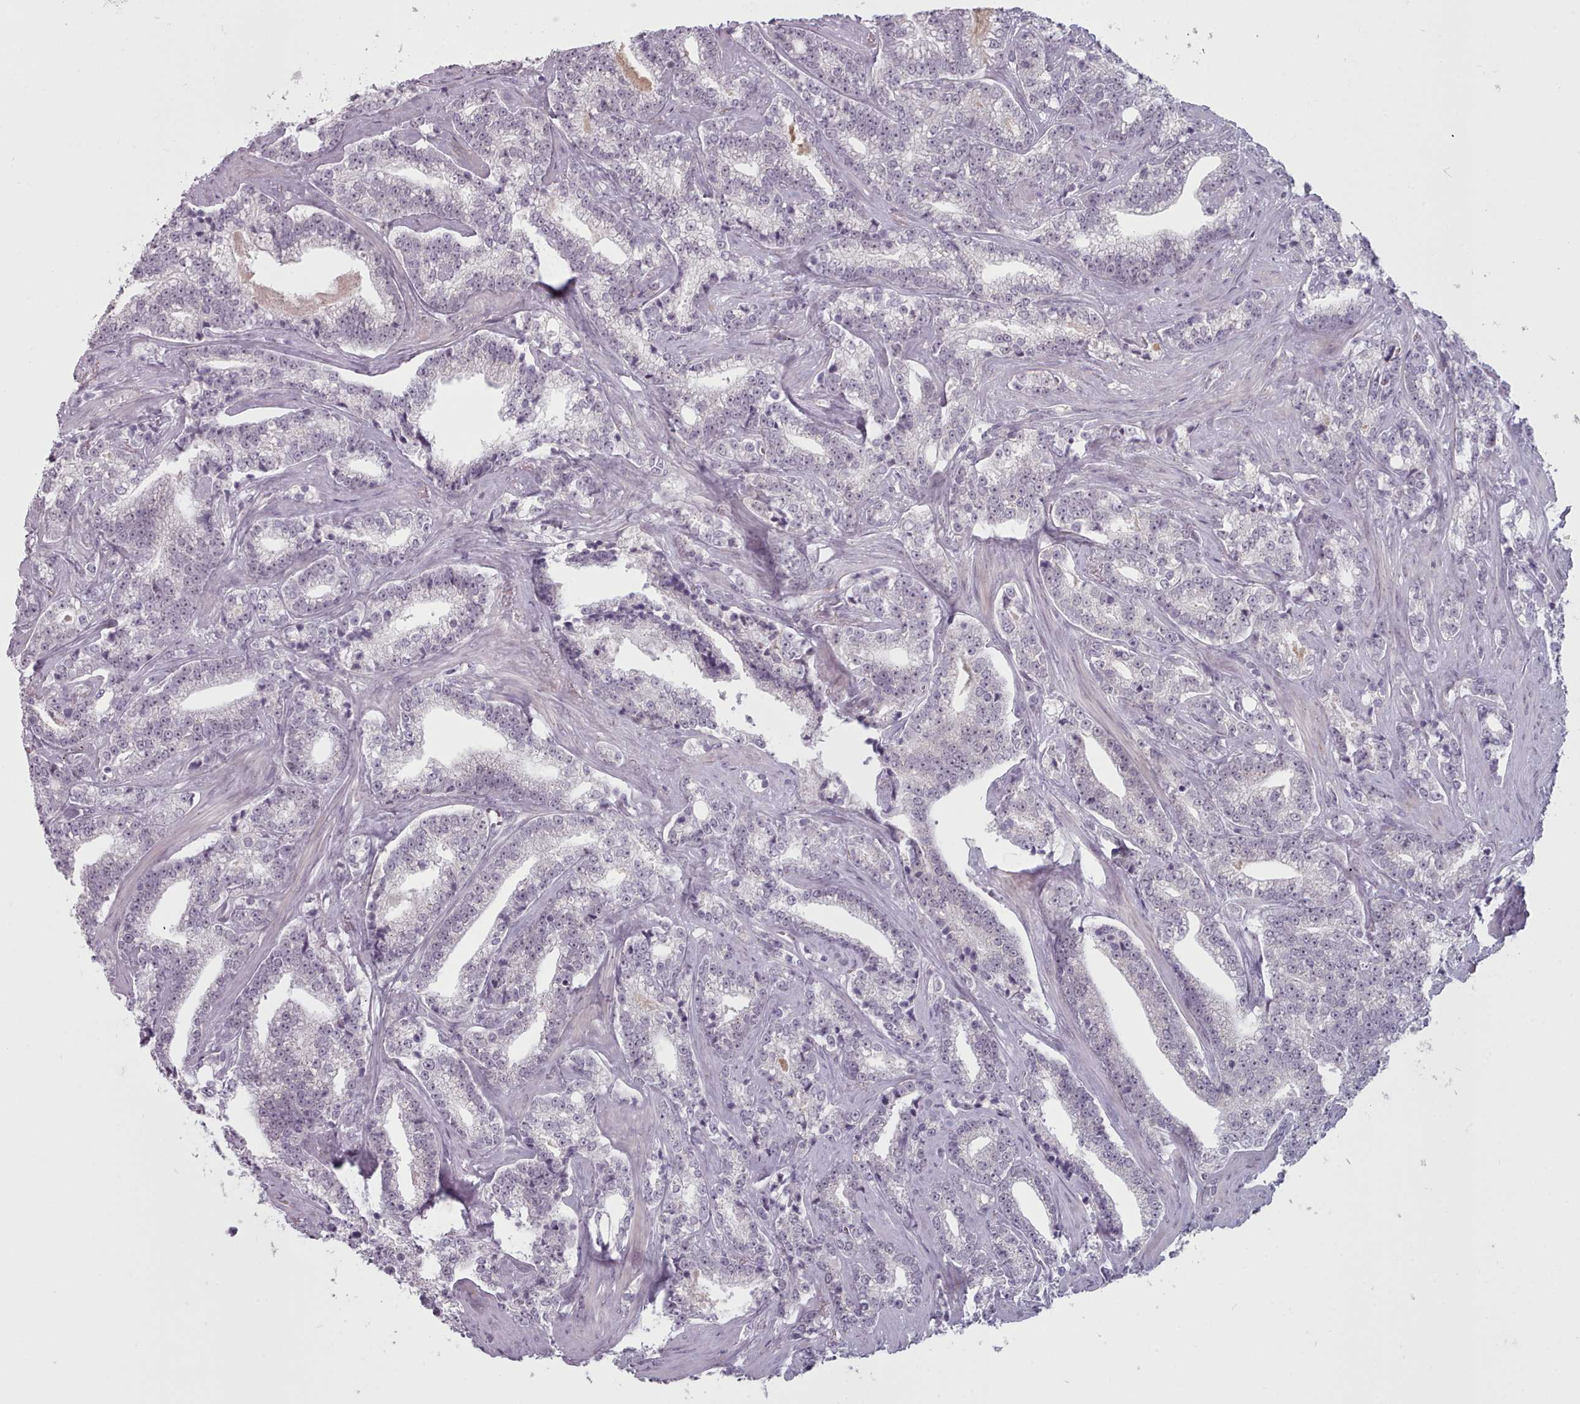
{"staining": {"intensity": "negative", "quantity": "none", "location": "none"}, "tissue": "prostate cancer", "cell_type": "Tumor cells", "image_type": "cancer", "snomed": [{"axis": "morphology", "description": "Adenocarcinoma, High grade"}, {"axis": "topography", "description": "Prostate"}], "caption": "Immunohistochemistry (IHC) of human prostate cancer (high-grade adenocarcinoma) exhibits no expression in tumor cells.", "gene": "PBX4", "patient": {"sex": "male", "age": 67}}